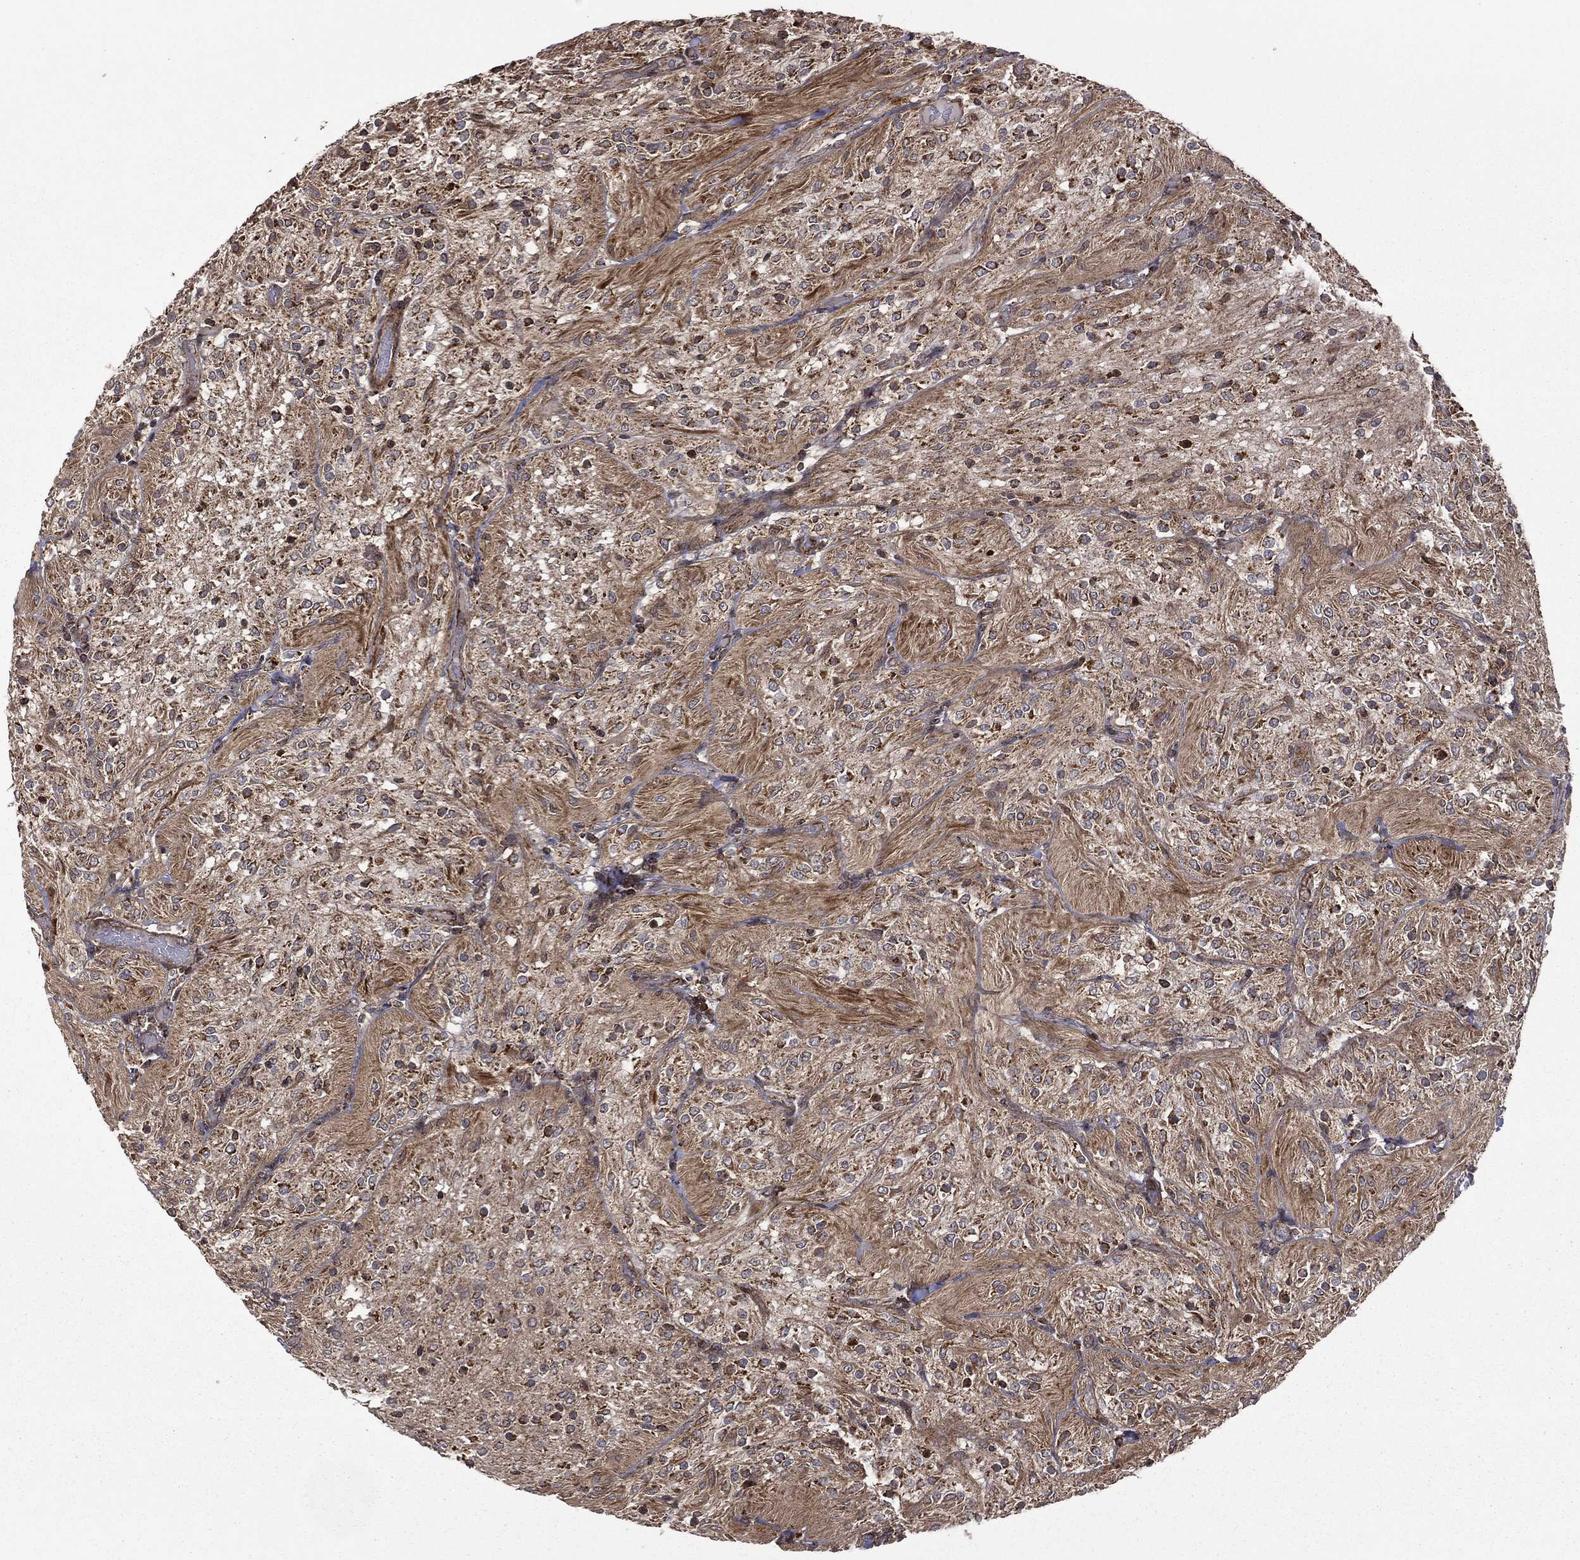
{"staining": {"intensity": "strong", "quantity": "<25%", "location": "cytoplasmic/membranous"}, "tissue": "glioma", "cell_type": "Tumor cells", "image_type": "cancer", "snomed": [{"axis": "morphology", "description": "Glioma, malignant, Low grade"}, {"axis": "topography", "description": "Brain"}], "caption": "An image of malignant glioma (low-grade) stained for a protein displays strong cytoplasmic/membranous brown staining in tumor cells.", "gene": "GIMAP6", "patient": {"sex": "male", "age": 3}}